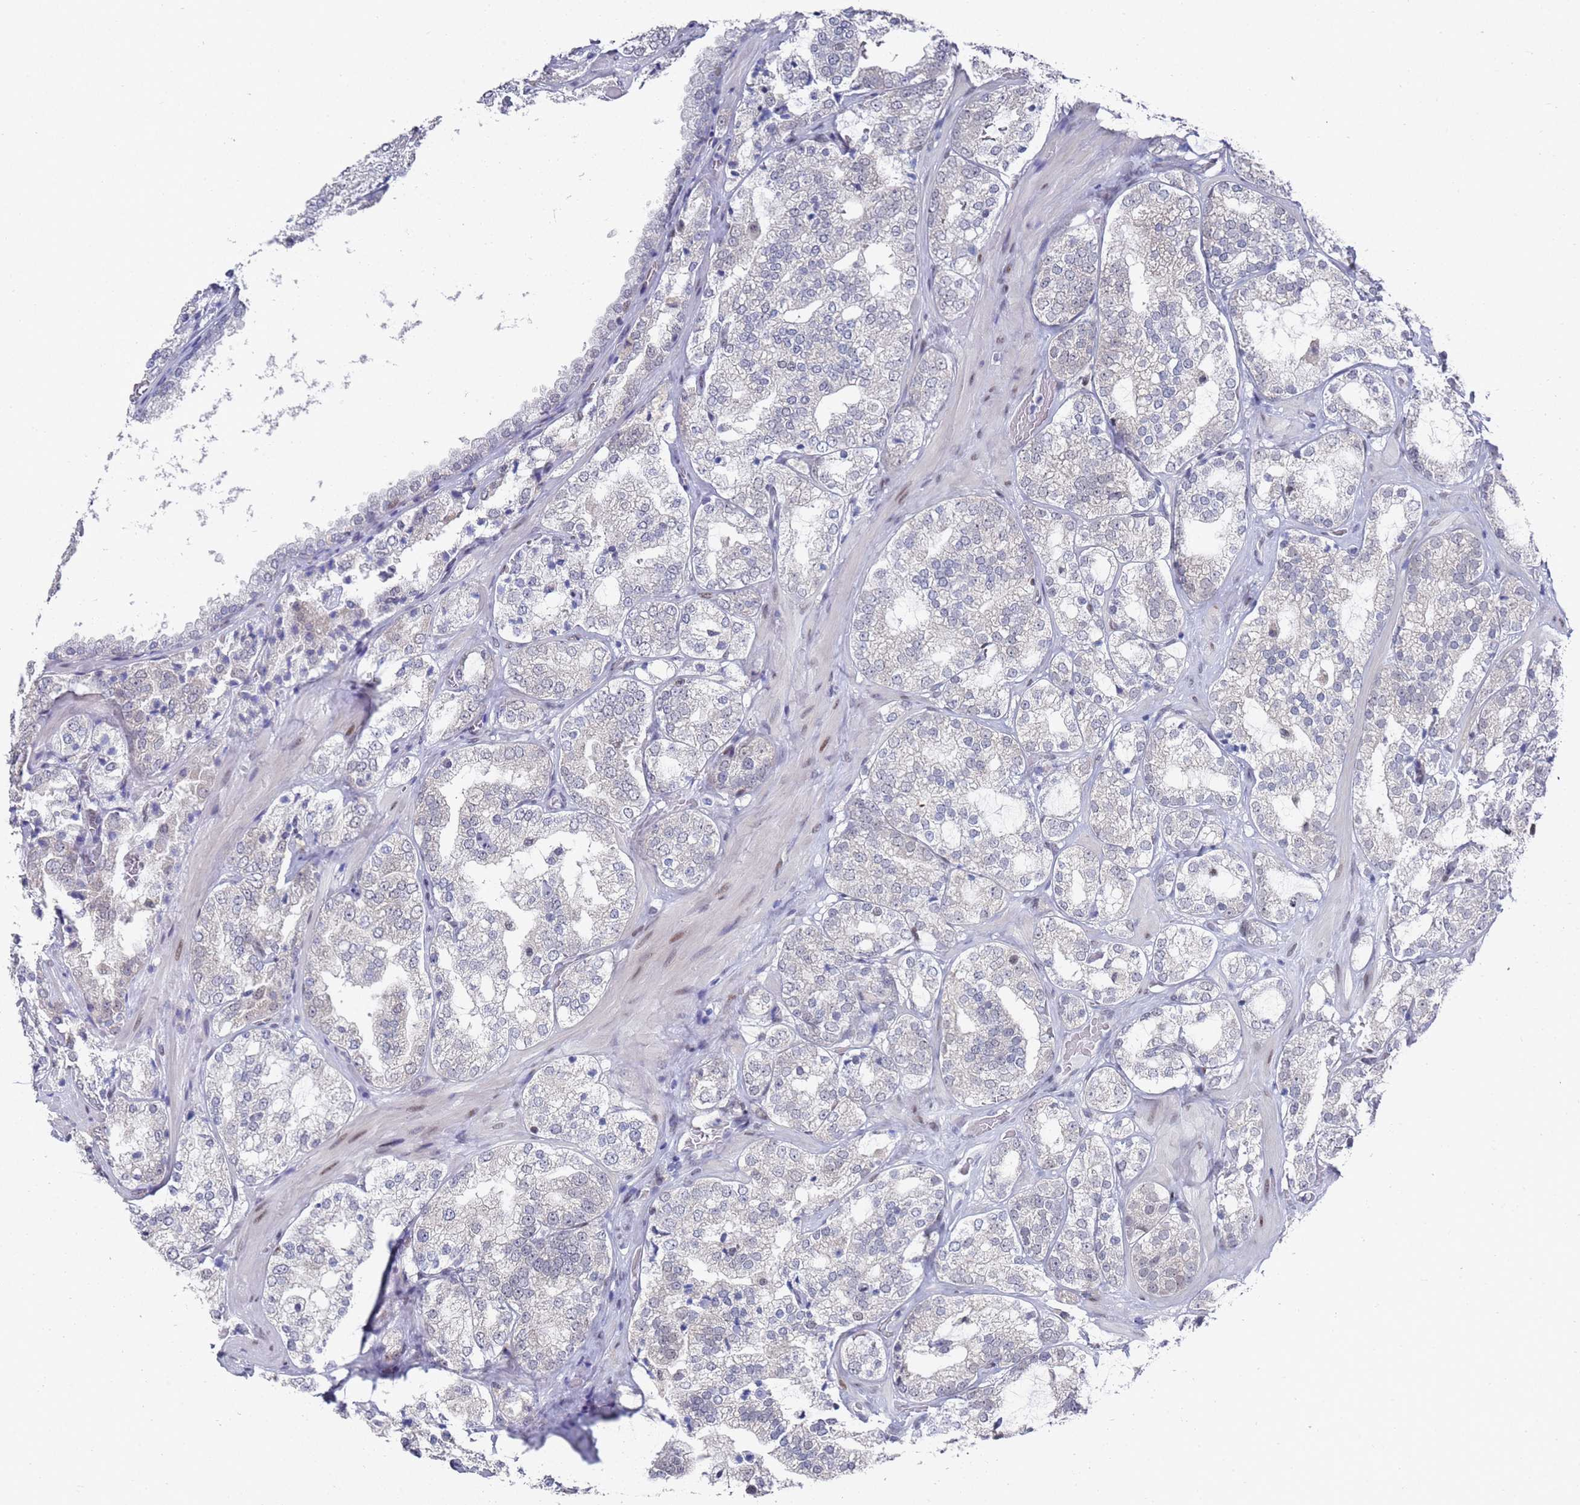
{"staining": {"intensity": "negative", "quantity": "none", "location": "none"}, "tissue": "prostate cancer", "cell_type": "Tumor cells", "image_type": "cancer", "snomed": [{"axis": "morphology", "description": "Adenocarcinoma, High grade"}, {"axis": "topography", "description": "Prostate"}], "caption": "Tumor cells are negative for brown protein staining in prostate adenocarcinoma (high-grade).", "gene": "COPS6", "patient": {"sex": "male", "age": 64}}